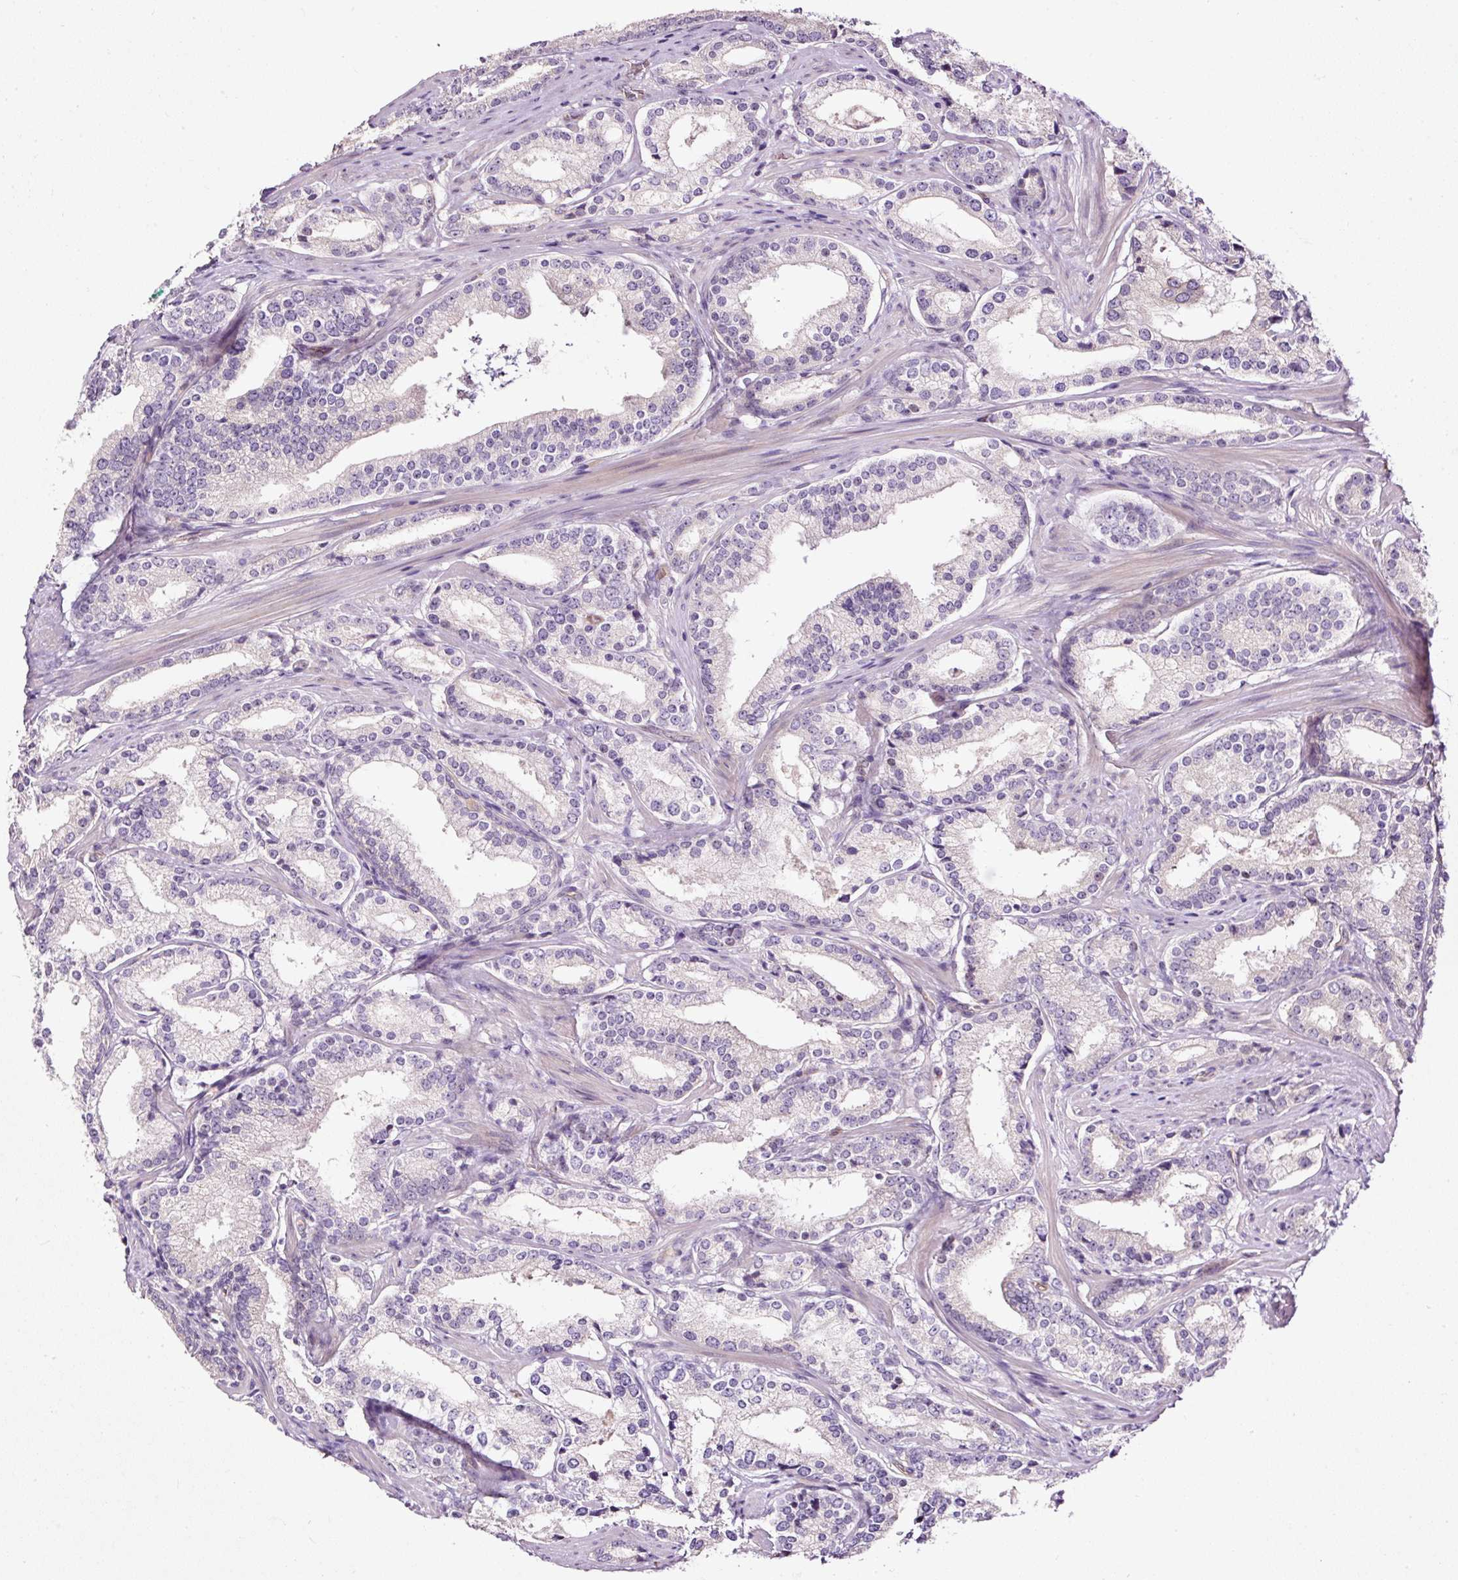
{"staining": {"intensity": "negative", "quantity": "none", "location": "none"}, "tissue": "prostate cancer", "cell_type": "Tumor cells", "image_type": "cancer", "snomed": [{"axis": "morphology", "description": "Adenocarcinoma, Low grade"}, {"axis": "topography", "description": "Prostate"}], "caption": "An immunohistochemistry (IHC) photomicrograph of adenocarcinoma (low-grade) (prostate) is shown. There is no staining in tumor cells of adenocarcinoma (low-grade) (prostate).", "gene": "USHBP1", "patient": {"sex": "male", "age": 58}}